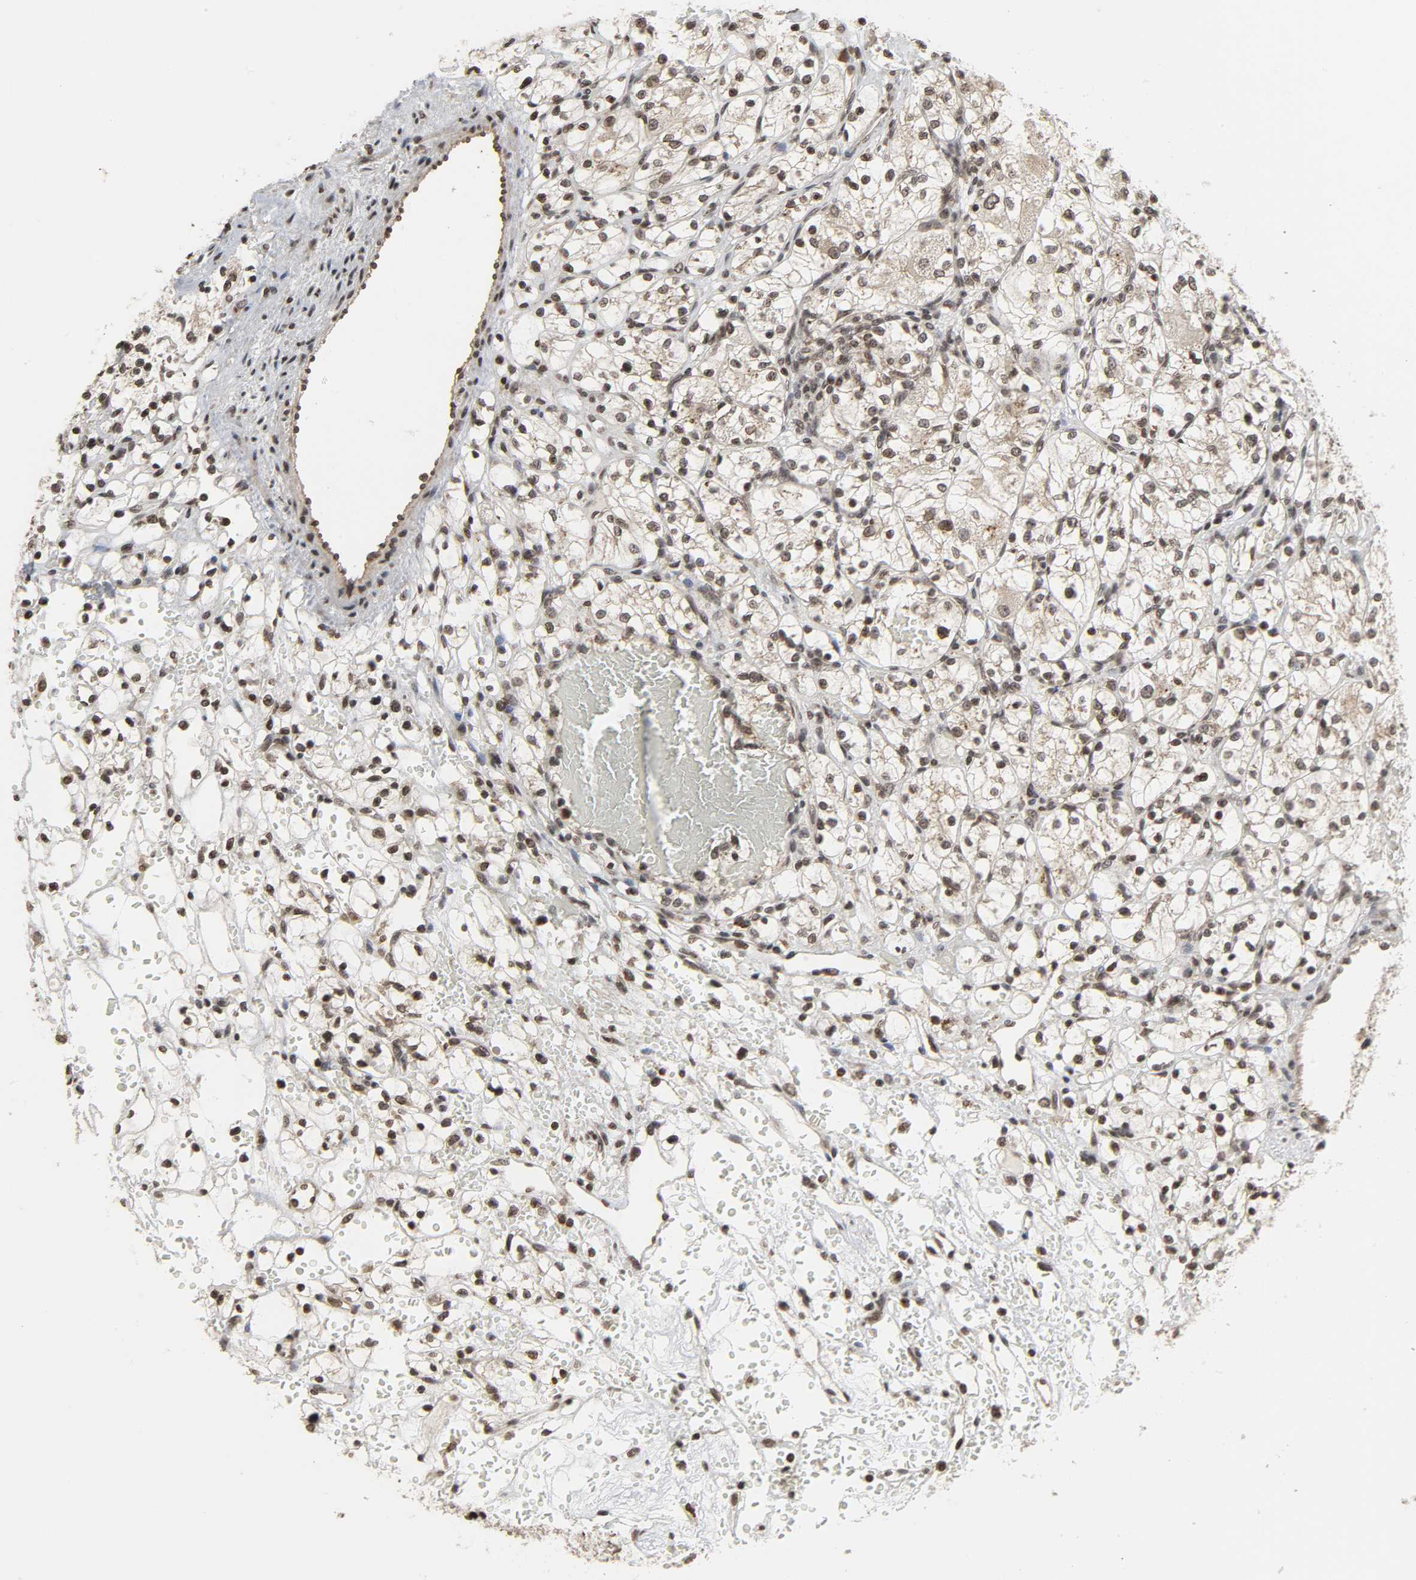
{"staining": {"intensity": "weak", "quantity": "25%-75%", "location": "nuclear"}, "tissue": "renal cancer", "cell_type": "Tumor cells", "image_type": "cancer", "snomed": [{"axis": "morphology", "description": "Adenocarcinoma, NOS"}, {"axis": "topography", "description": "Kidney"}], "caption": "Protein staining exhibits weak nuclear staining in approximately 25%-75% of tumor cells in adenocarcinoma (renal). (IHC, brightfield microscopy, high magnification).", "gene": "XRCC1", "patient": {"sex": "female", "age": 60}}